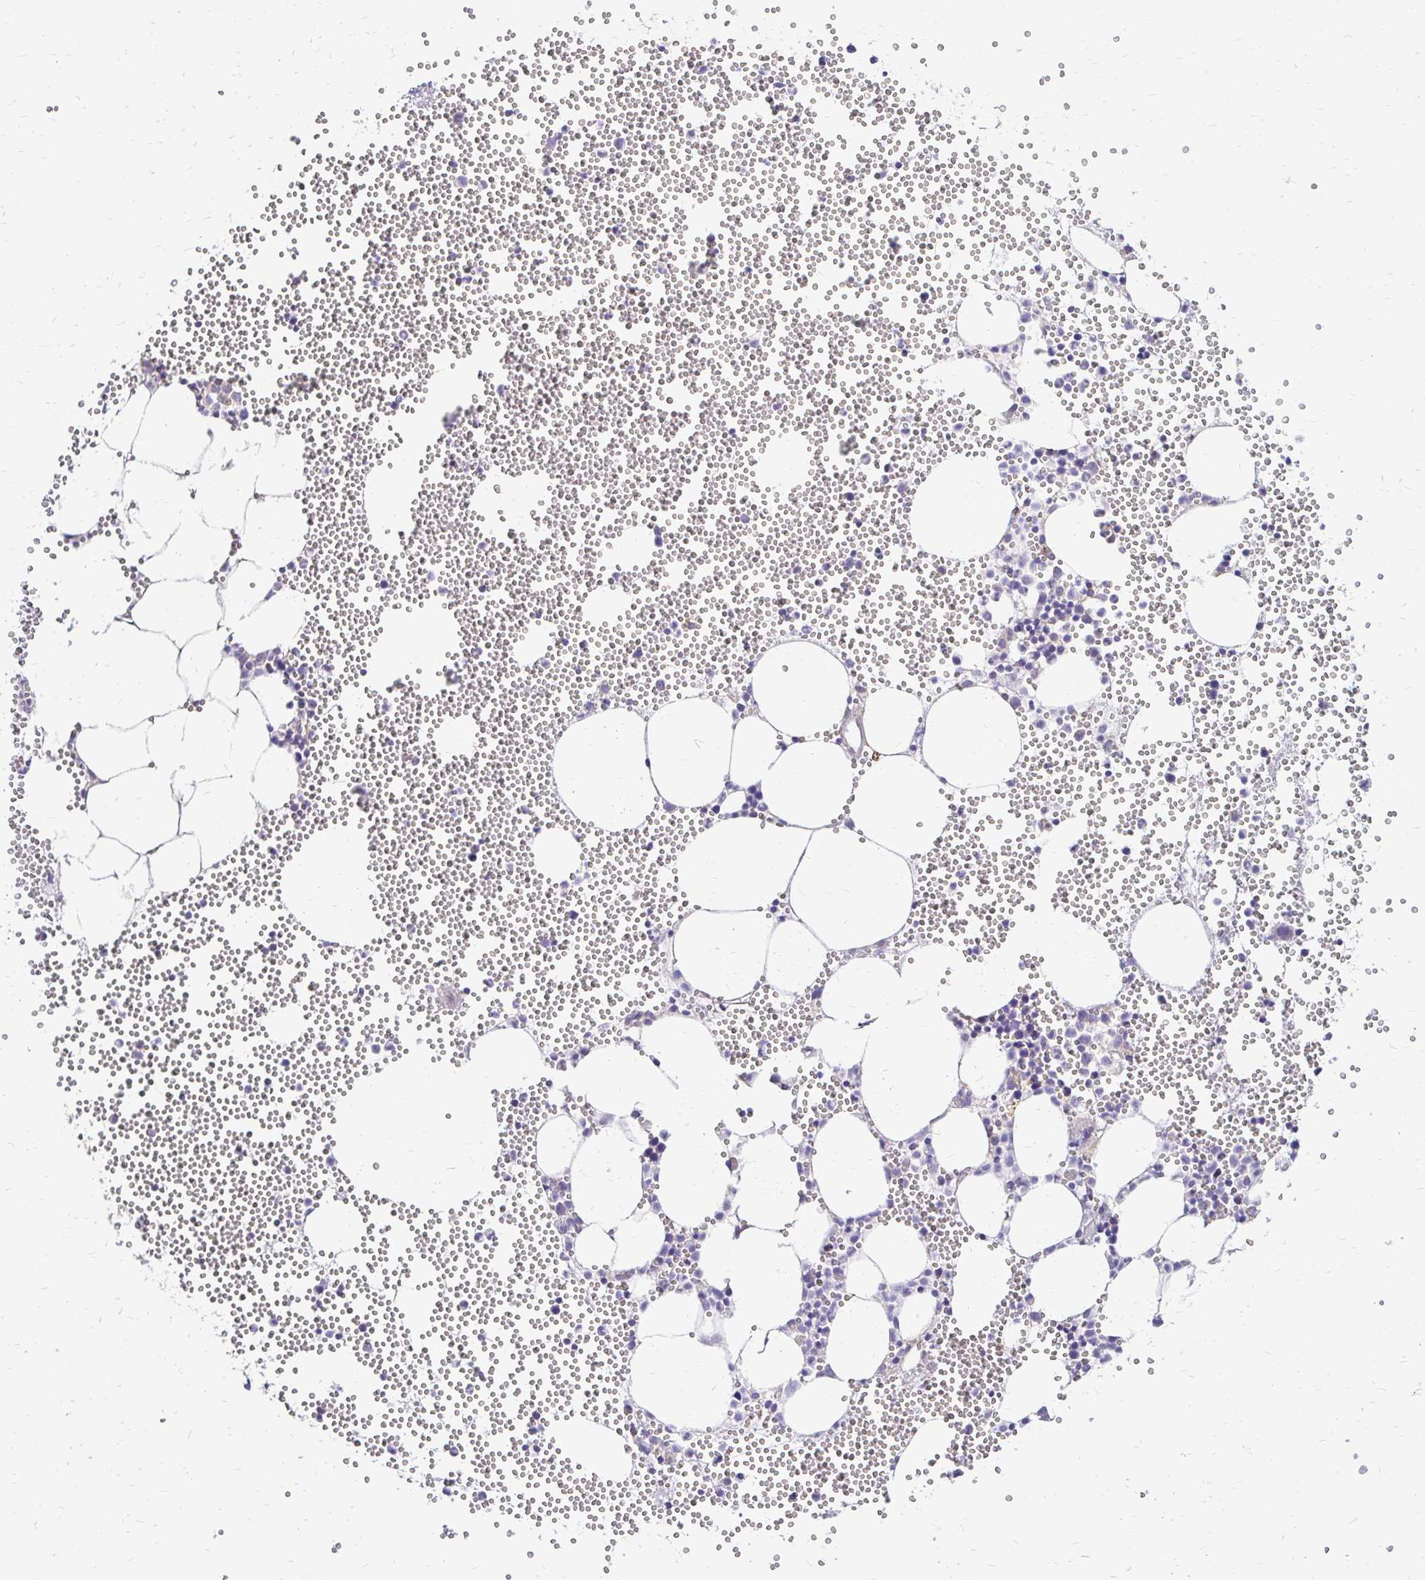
{"staining": {"intensity": "negative", "quantity": "none", "location": "none"}, "tissue": "bone marrow", "cell_type": "Hematopoietic cells", "image_type": "normal", "snomed": [{"axis": "morphology", "description": "Normal tissue, NOS"}, {"axis": "topography", "description": "Bone marrow"}], "caption": "Immunohistochemistry (IHC) photomicrograph of normal bone marrow: human bone marrow stained with DAB (3,3'-diaminobenzidine) shows no significant protein expression in hematopoietic cells.", "gene": "IDUA", "patient": {"sex": "female", "age": 80}}